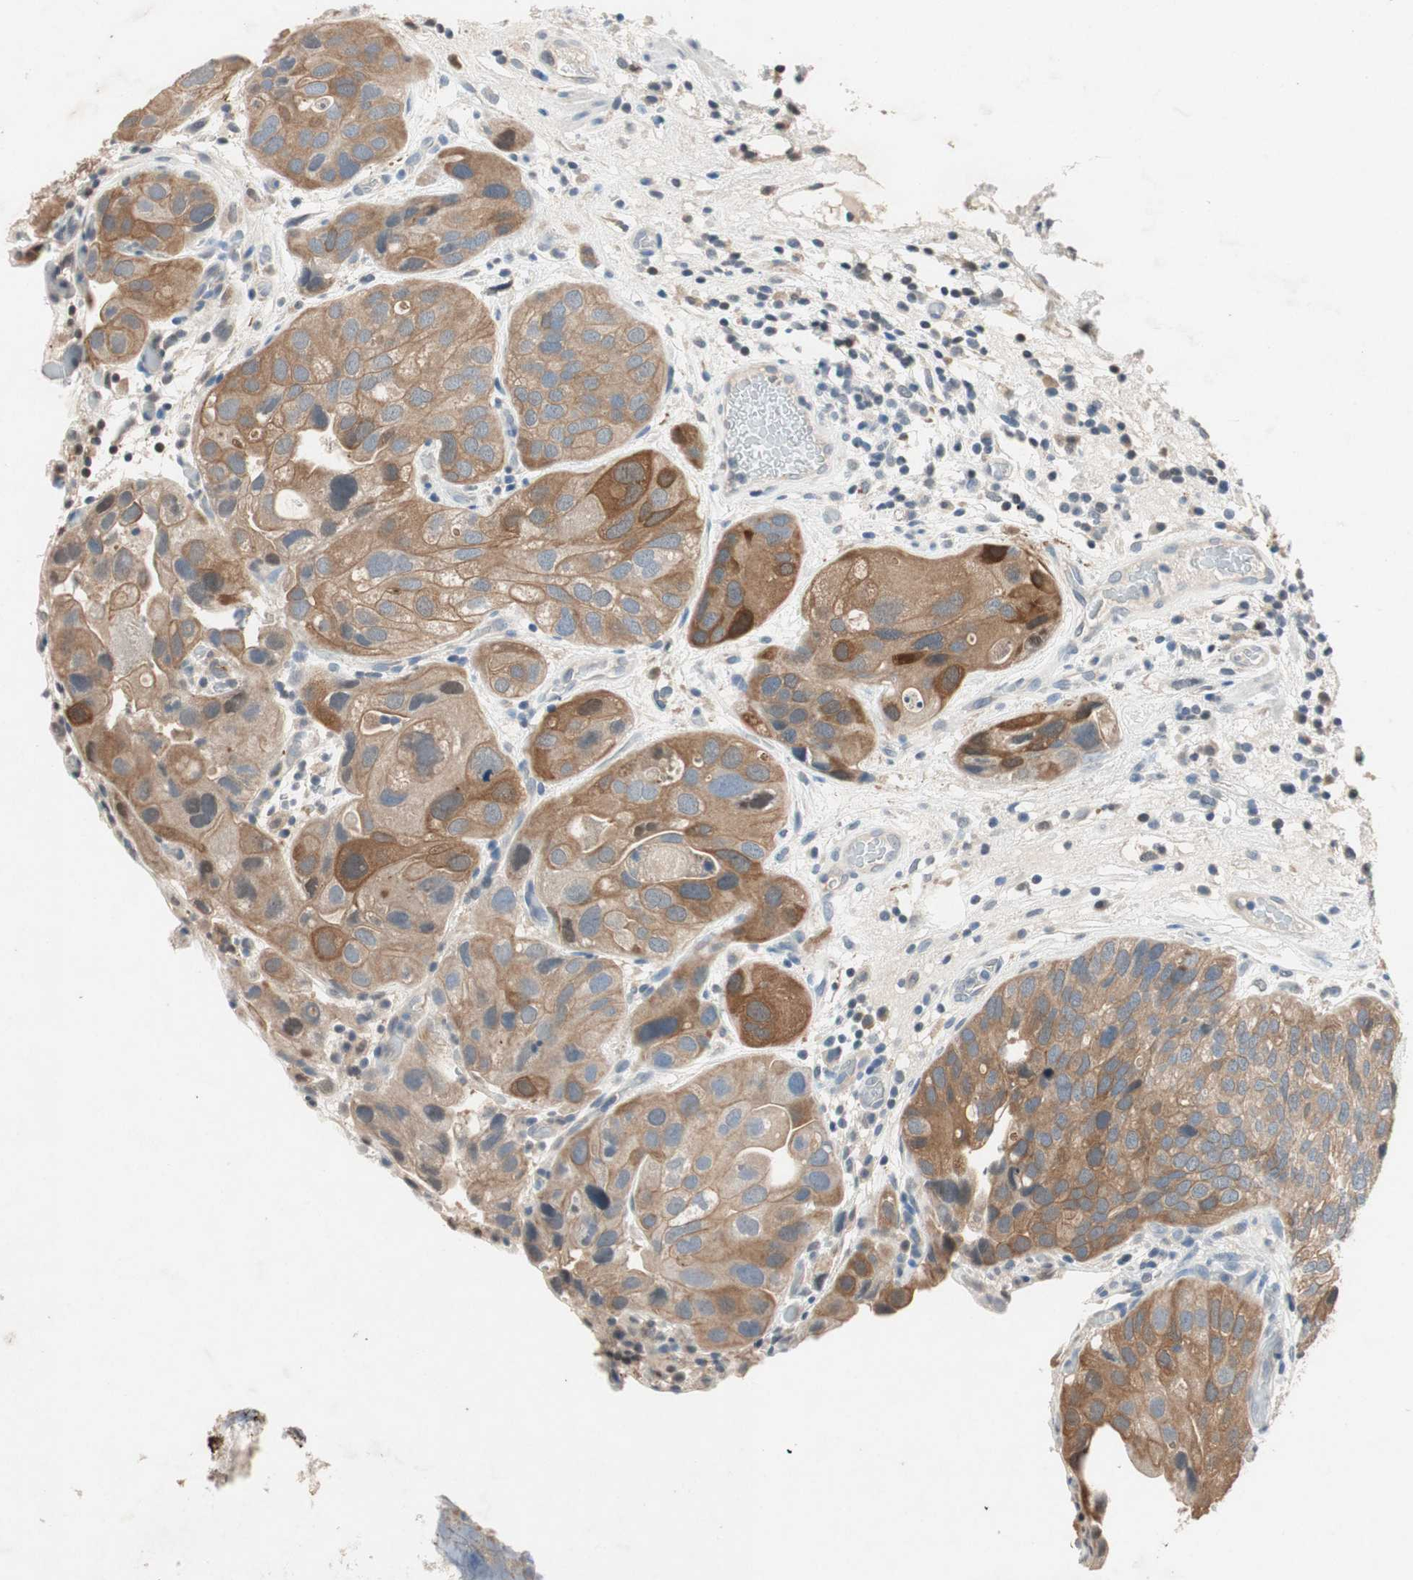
{"staining": {"intensity": "moderate", "quantity": "<25%", "location": "cytoplasmic/membranous,nuclear"}, "tissue": "urothelial cancer", "cell_type": "Tumor cells", "image_type": "cancer", "snomed": [{"axis": "morphology", "description": "Urothelial carcinoma, High grade"}, {"axis": "topography", "description": "Urinary bladder"}], "caption": "The histopathology image reveals a brown stain indicating the presence of a protein in the cytoplasmic/membranous and nuclear of tumor cells in high-grade urothelial carcinoma.", "gene": "SERPINB5", "patient": {"sex": "female", "age": 64}}